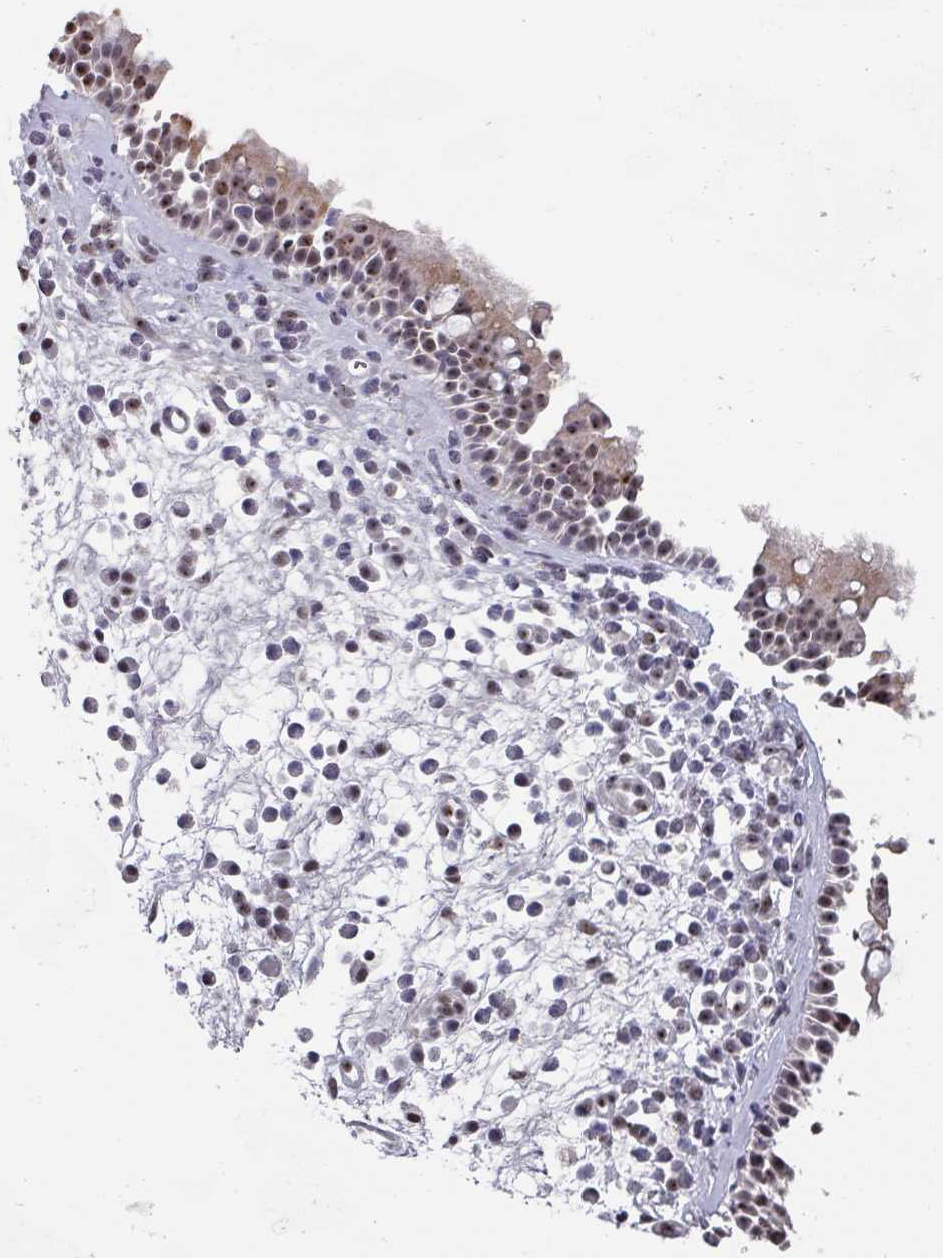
{"staining": {"intensity": "moderate", "quantity": "25%-75%", "location": "cytoplasmic/membranous,nuclear"}, "tissue": "nasopharynx", "cell_type": "Respiratory epithelial cells", "image_type": "normal", "snomed": [{"axis": "morphology", "description": "Normal tissue, NOS"}, {"axis": "morphology", "description": "Inflammation, NOS"}, {"axis": "morphology", "description": "Malignant melanoma, Metastatic site"}, {"axis": "topography", "description": "Nasopharynx"}], "caption": "Immunohistochemical staining of normal human nasopharynx reveals 25%-75% levels of moderate cytoplasmic/membranous,nuclear protein positivity in approximately 25%-75% of respiratory epithelial cells.", "gene": "ZNF654", "patient": {"sex": "male", "age": 70}}